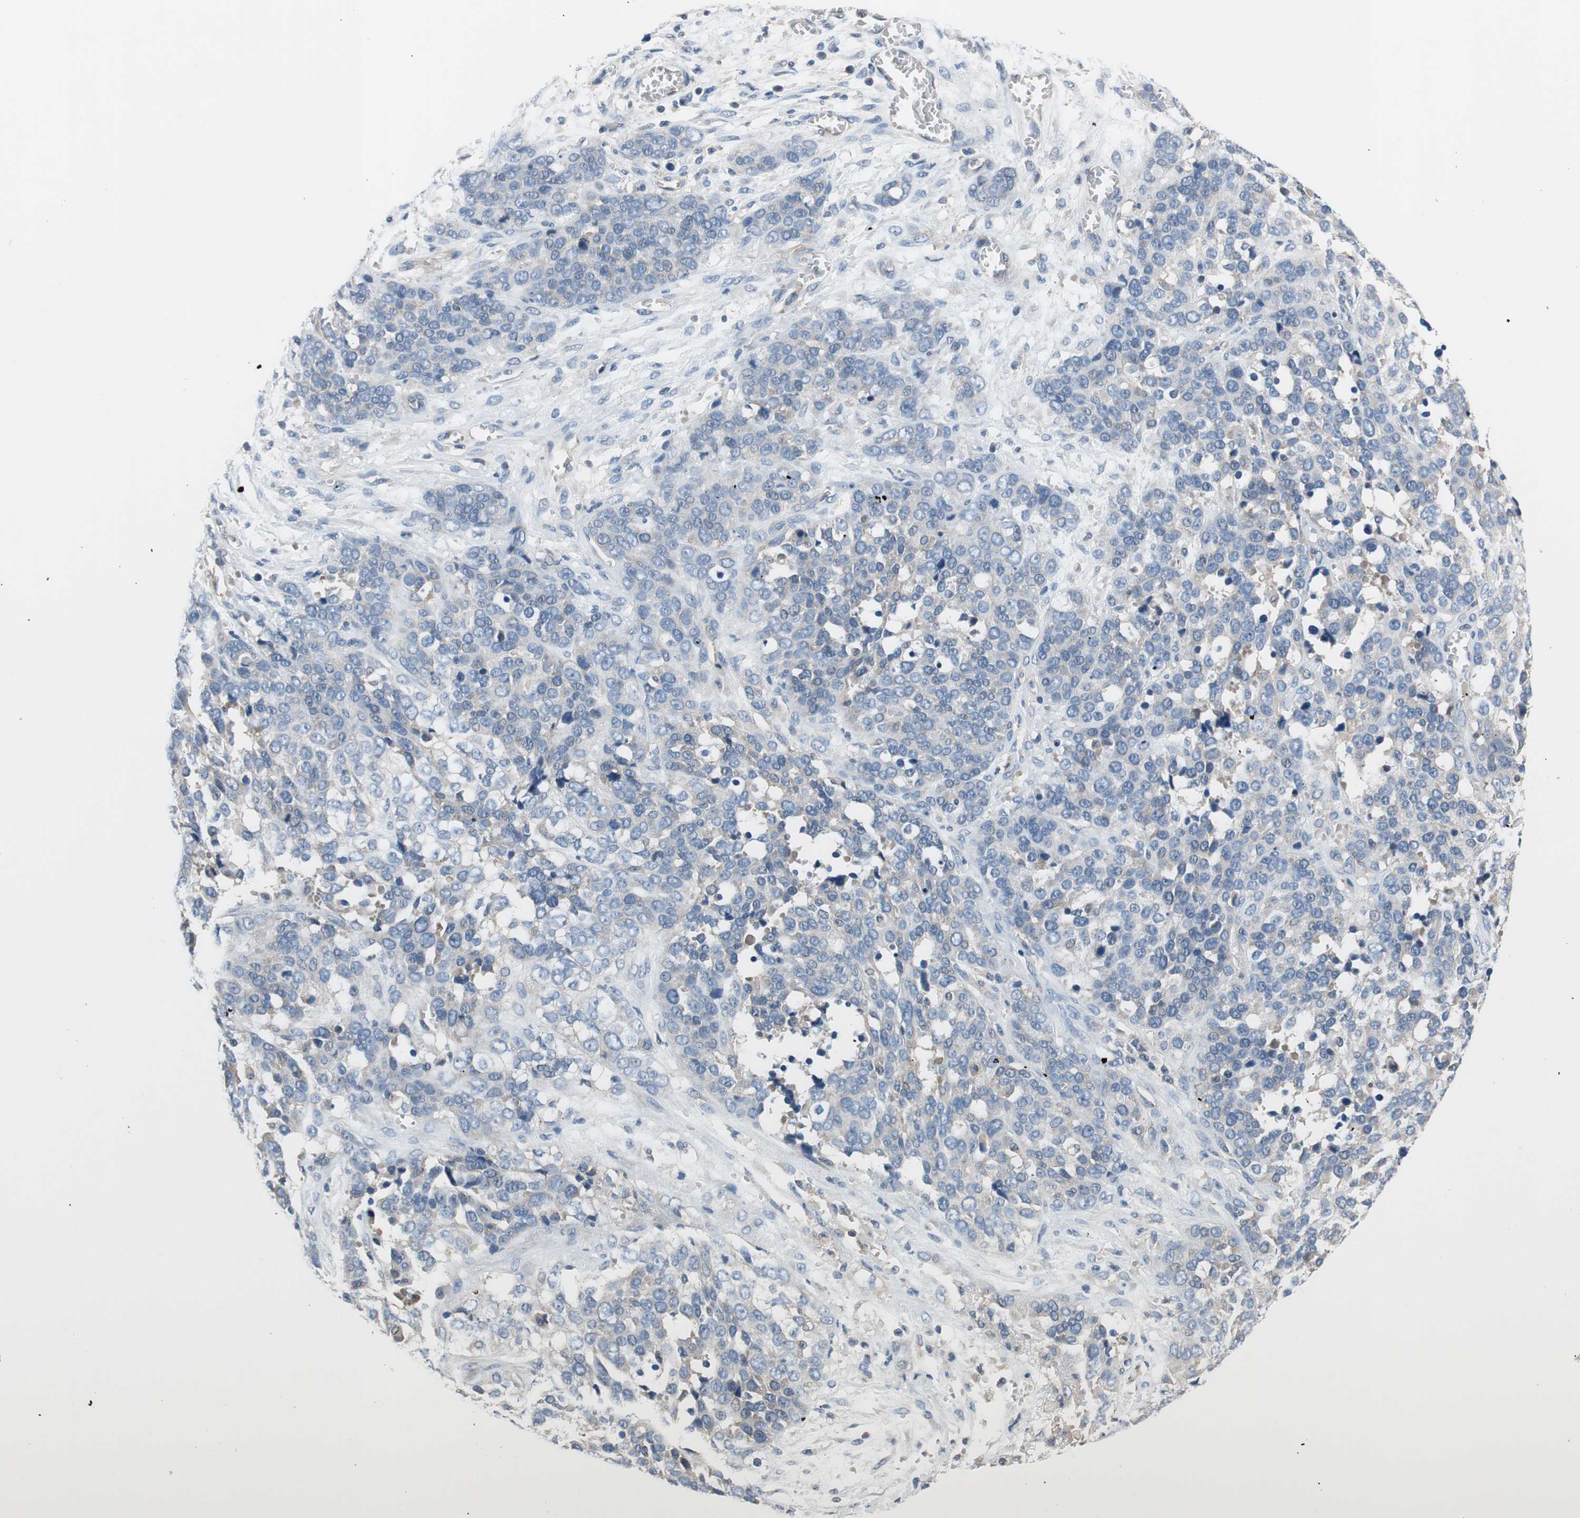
{"staining": {"intensity": "negative", "quantity": "none", "location": "none"}, "tissue": "ovarian cancer", "cell_type": "Tumor cells", "image_type": "cancer", "snomed": [{"axis": "morphology", "description": "Cystadenocarcinoma, serous, NOS"}, {"axis": "topography", "description": "Ovary"}], "caption": "IHC micrograph of neoplastic tissue: ovarian cancer (serous cystadenocarcinoma) stained with DAB exhibits no significant protein positivity in tumor cells.", "gene": "CALML3", "patient": {"sex": "female", "age": 44}}